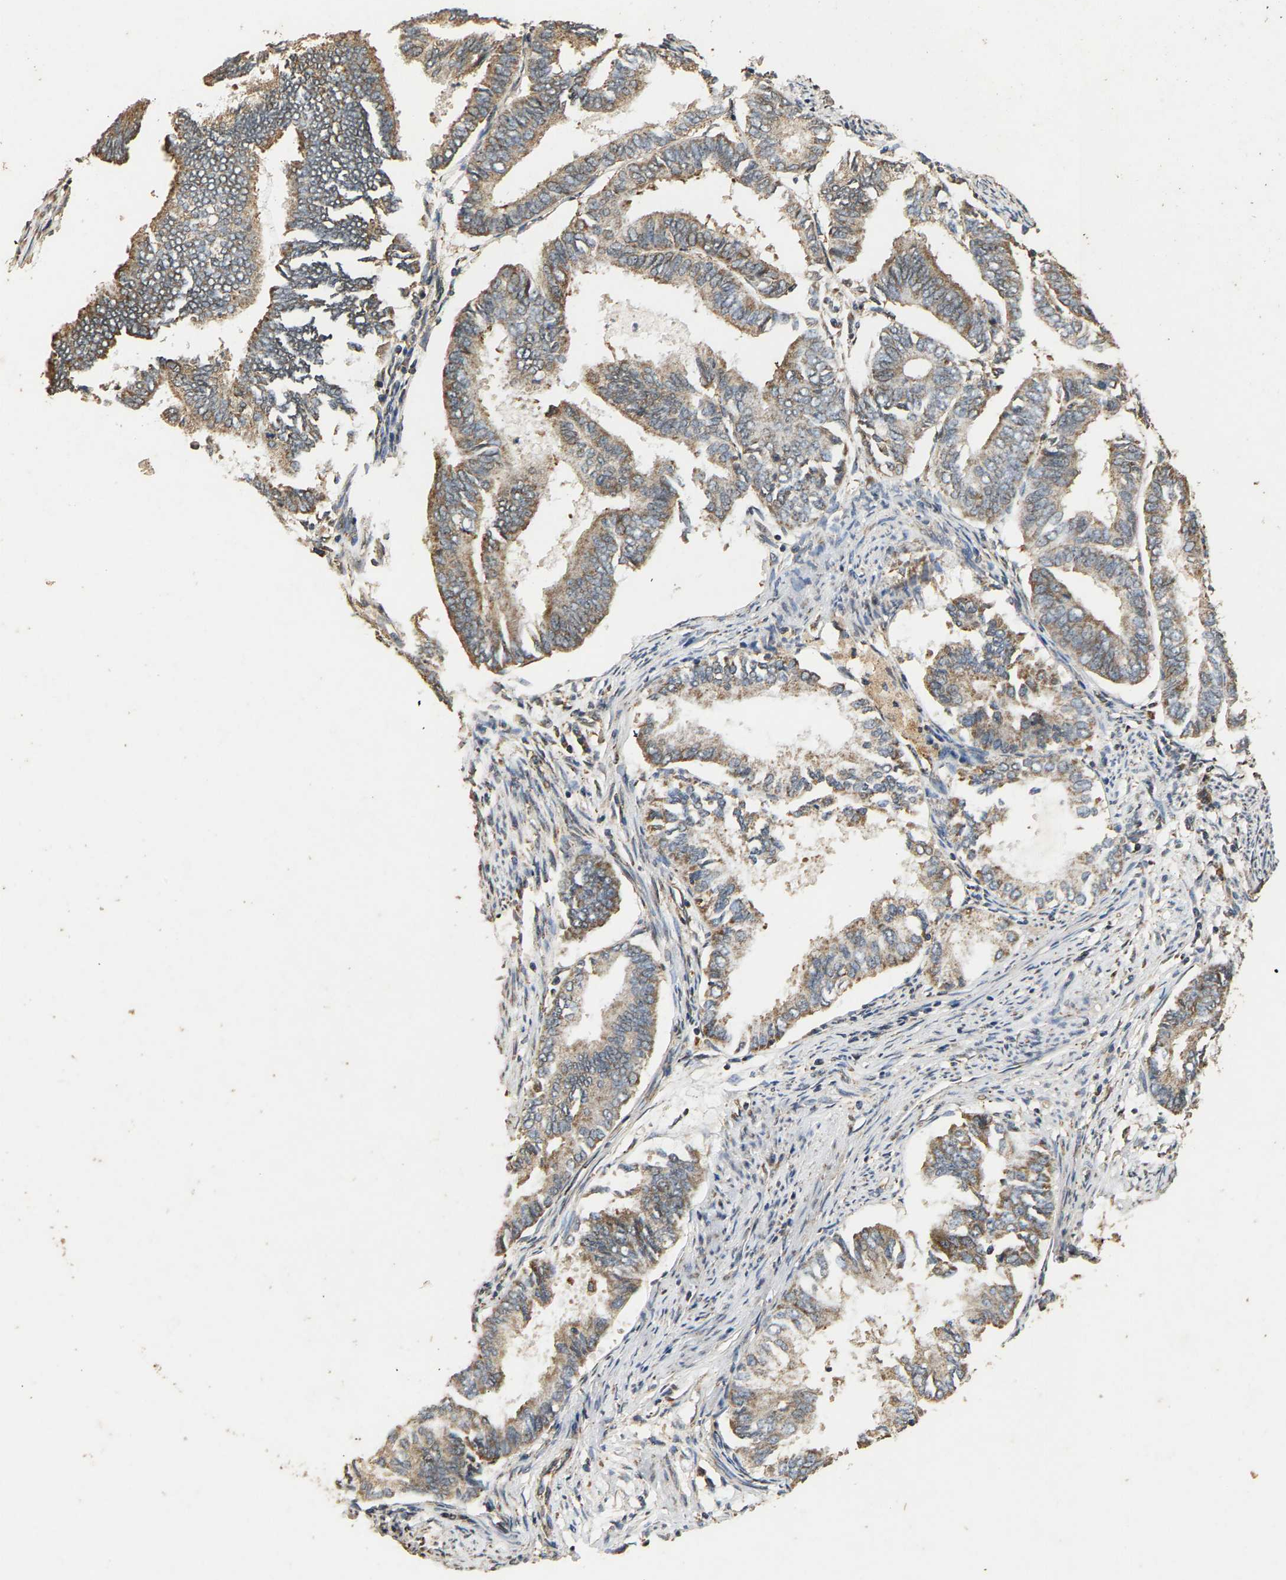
{"staining": {"intensity": "moderate", "quantity": ">75%", "location": "cytoplasmic/membranous"}, "tissue": "endometrial cancer", "cell_type": "Tumor cells", "image_type": "cancer", "snomed": [{"axis": "morphology", "description": "Adenocarcinoma, NOS"}, {"axis": "topography", "description": "Endometrium"}], "caption": "Immunohistochemical staining of adenocarcinoma (endometrial) displays moderate cytoplasmic/membranous protein positivity in approximately >75% of tumor cells. (Brightfield microscopy of DAB IHC at high magnification).", "gene": "CIDEC", "patient": {"sex": "female", "age": 86}}